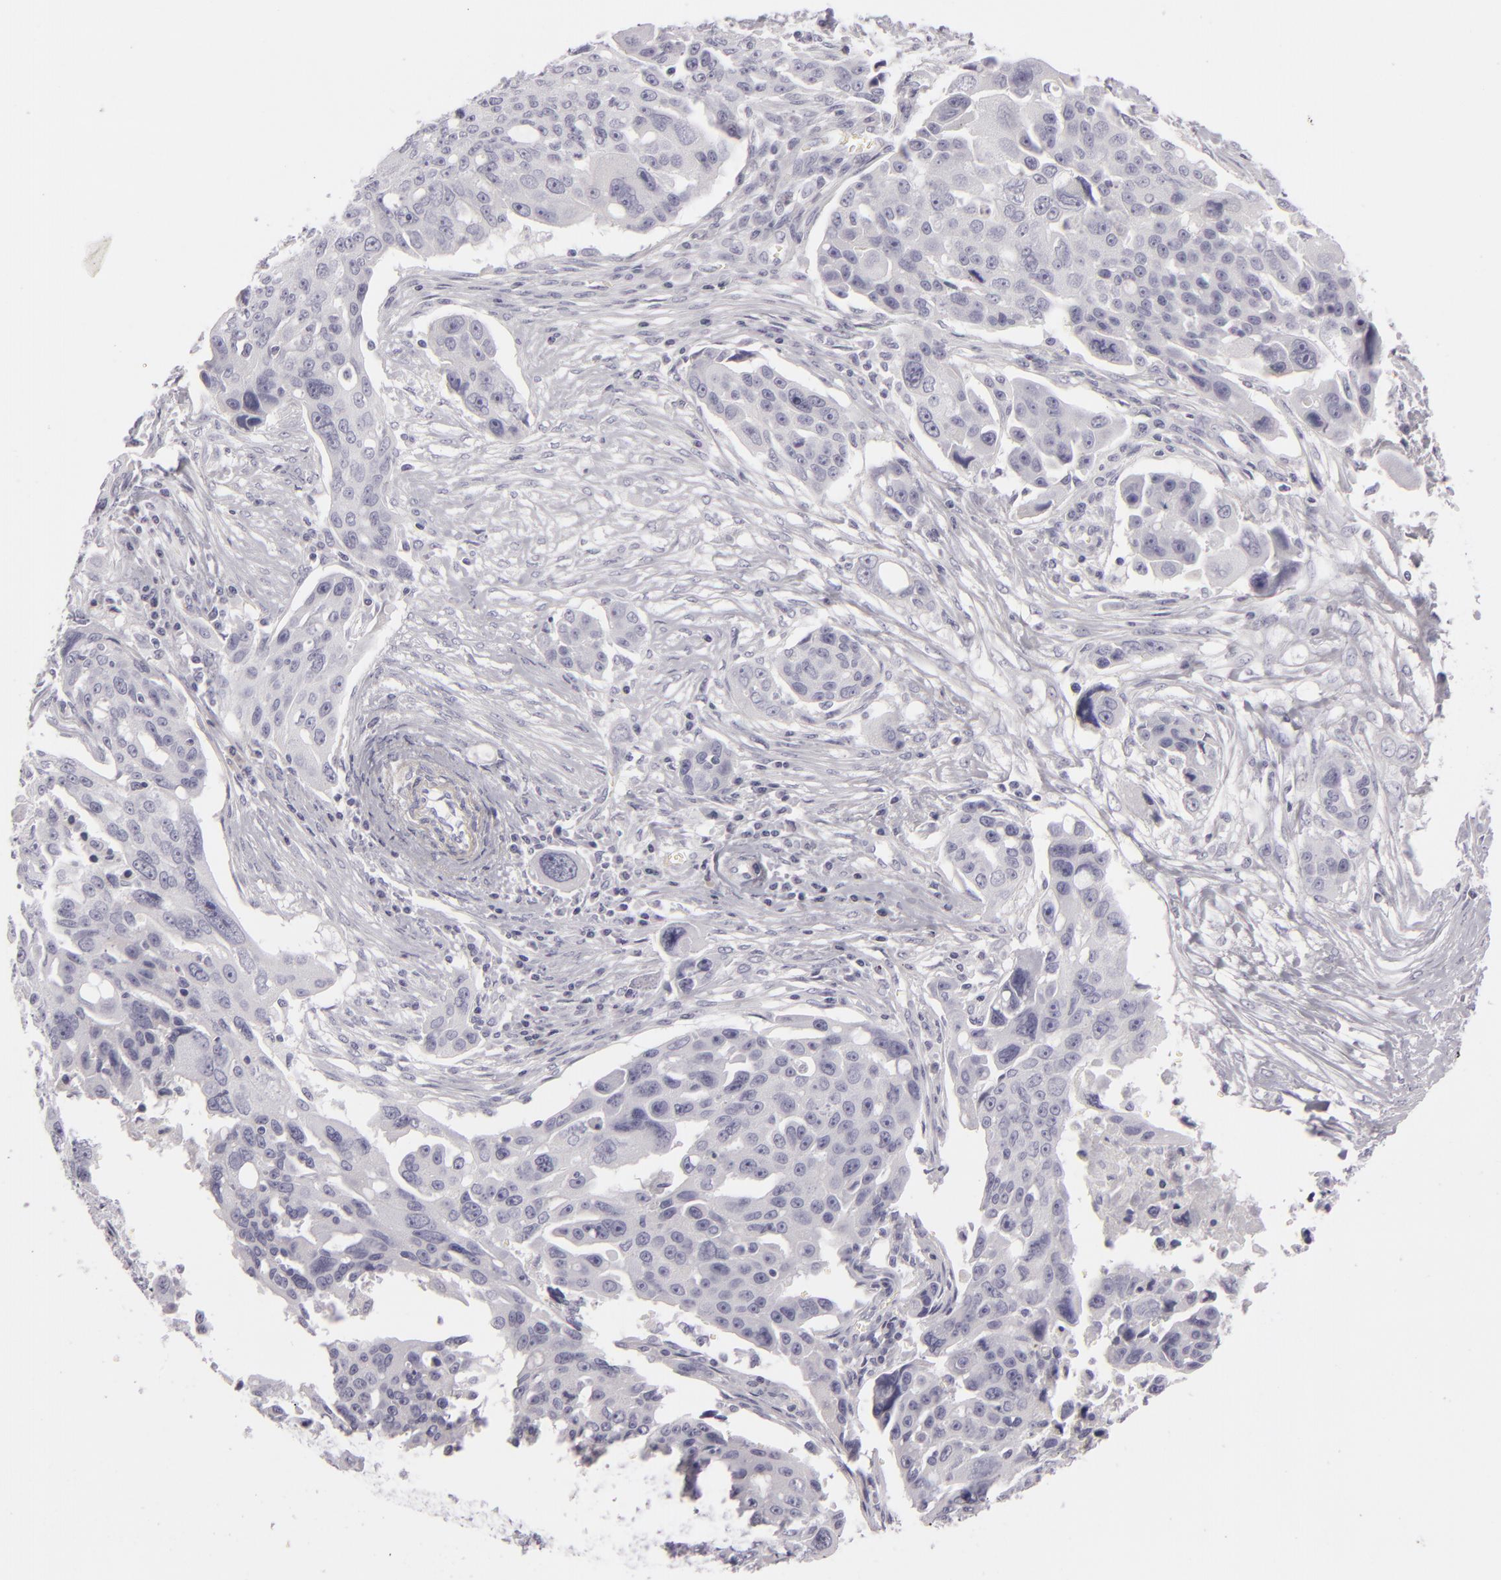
{"staining": {"intensity": "negative", "quantity": "none", "location": "none"}, "tissue": "ovarian cancer", "cell_type": "Tumor cells", "image_type": "cancer", "snomed": [{"axis": "morphology", "description": "Carcinoma, endometroid"}, {"axis": "topography", "description": "Ovary"}], "caption": "The immunohistochemistry (IHC) image has no significant staining in tumor cells of ovarian cancer (endometroid carcinoma) tissue.", "gene": "CDX2", "patient": {"sex": "female", "age": 75}}